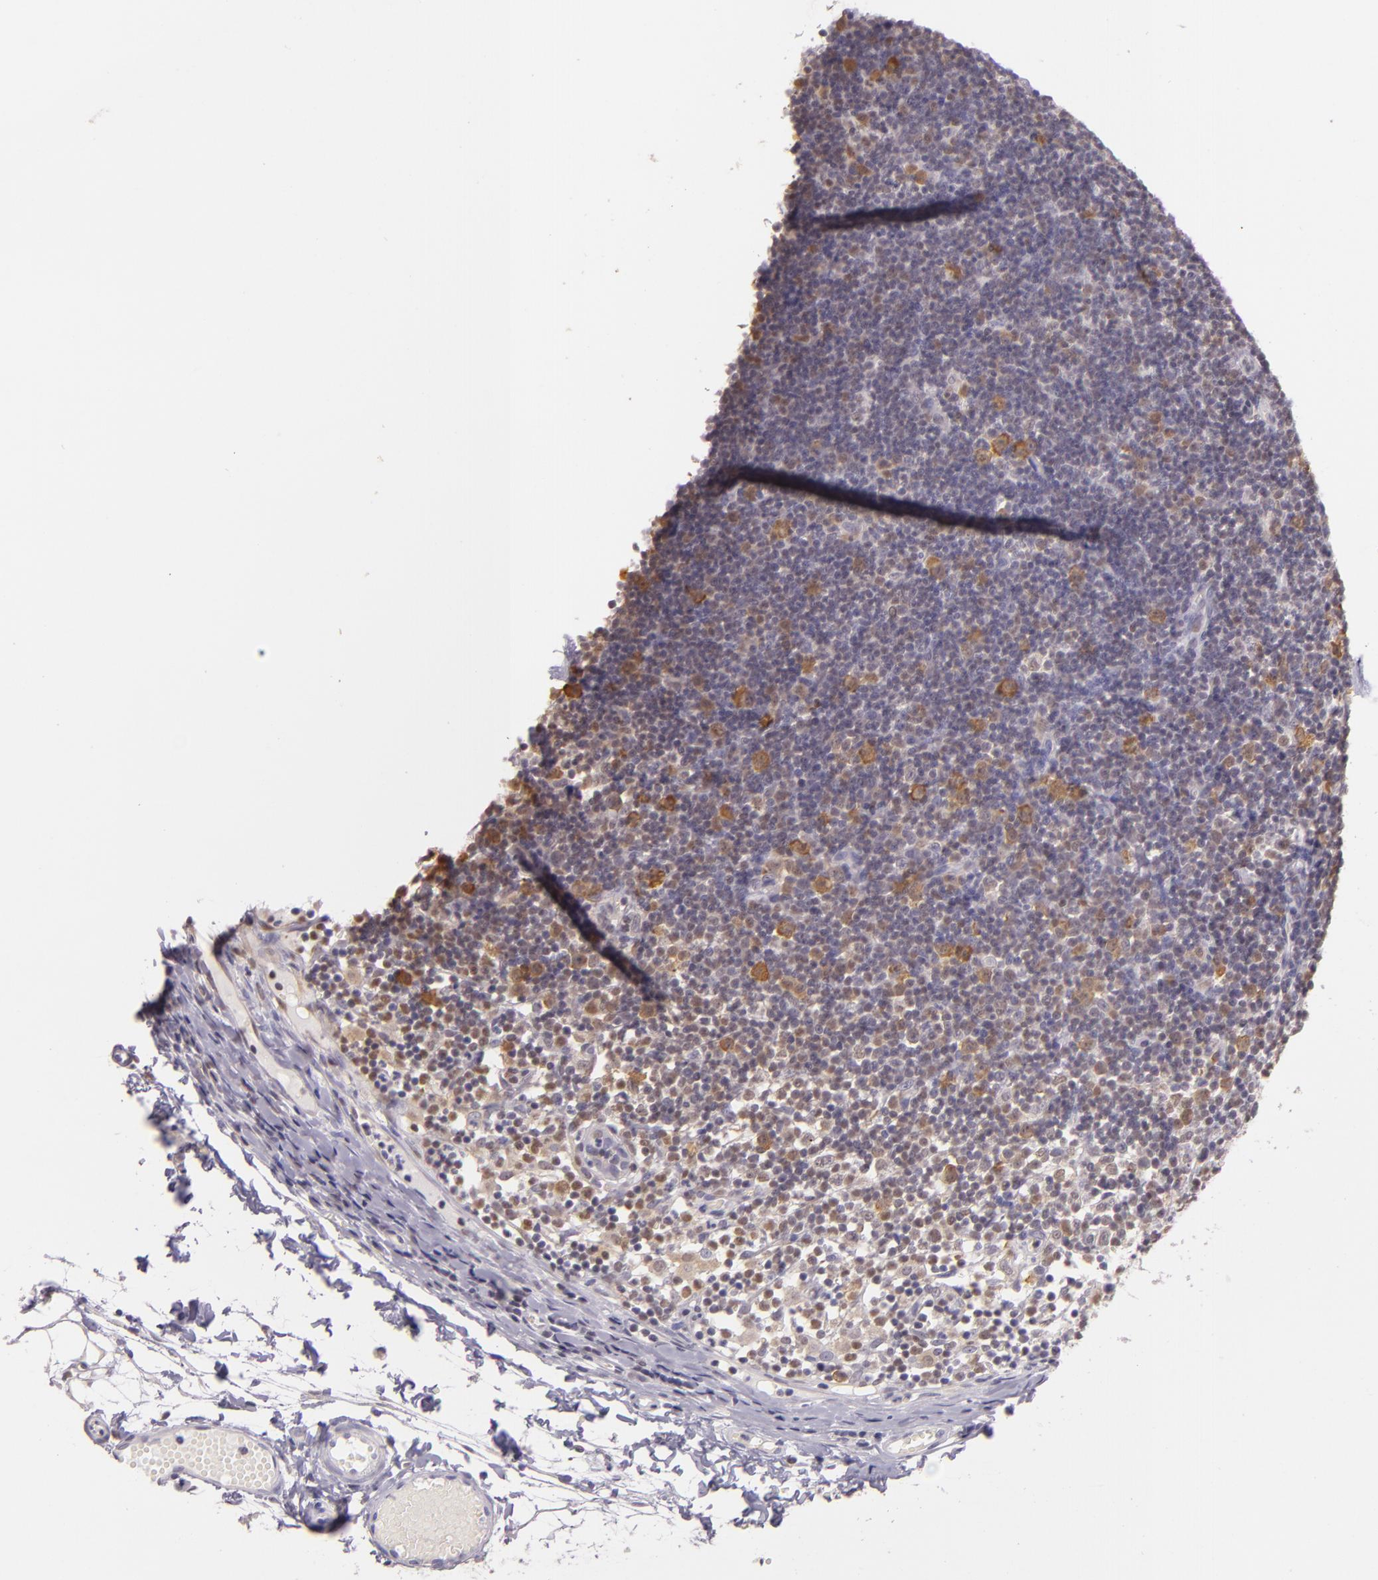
{"staining": {"intensity": "moderate", "quantity": "<25%", "location": "cytoplasmic/membranous,nuclear"}, "tissue": "lymph node", "cell_type": "Germinal center cells", "image_type": "normal", "snomed": [{"axis": "morphology", "description": "Normal tissue, NOS"}, {"axis": "morphology", "description": "Inflammation, NOS"}, {"axis": "topography", "description": "Lymph node"}, {"axis": "topography", "description": "Salivary gland"}], "caption": "Immunohistochemistry (DAB (3,3'-diaminobenzidine)) staining of normal lymph node displays moderate cytoplasmic/membranous,nuclear protein staining in about <25% of germinal center cells. The staining is performed using DAB (3,3'-diaminobenzidine) brown chromogen to label protein expression. The nuclei are counter-stained blue using hematoxylin.", "gene": "HSPA8", "patient": {"sex": "male", "age": 3}}